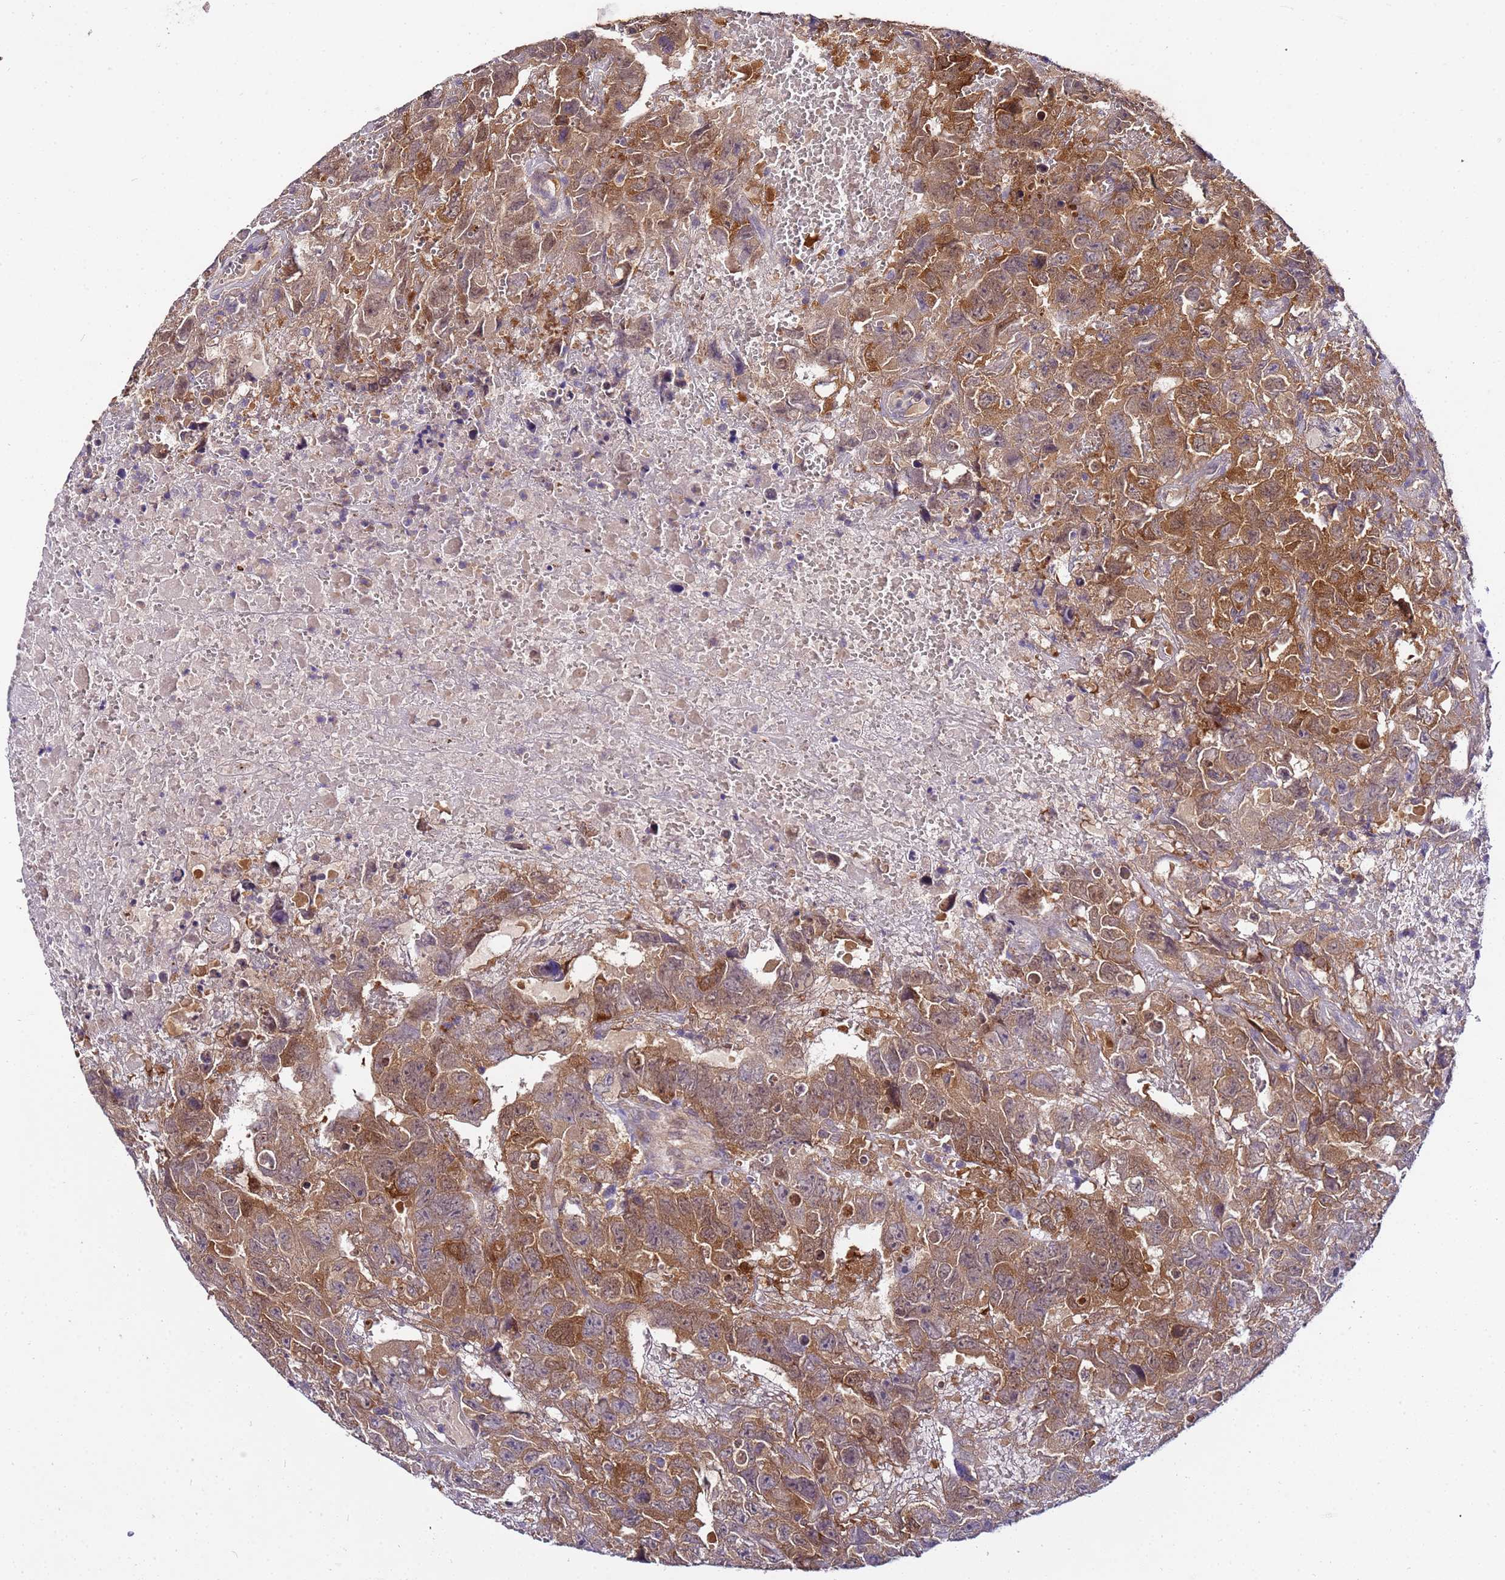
{"staining": {"intensity": "strong", "quantity": ">75%", "location": "cytoplasmic/membranous"}, "tissue": "testis cancer", "cell_type": "Tumor cells", "image_type": "cancer", "snomed": [{"axis": "morphology", "description": "Carcinoma, Embryonal, NOS"}, {"axis": "topography", "description": "Testis"}], "caption": "Embryonal carcinoma (testis) stained with immunohistochemistry (IHC) shows strong cytoplasmic/membranous staining in approximately >75% of tumor cells.", "gene": "GSPT2", "patient": {"sex": "male", "age": 45}}